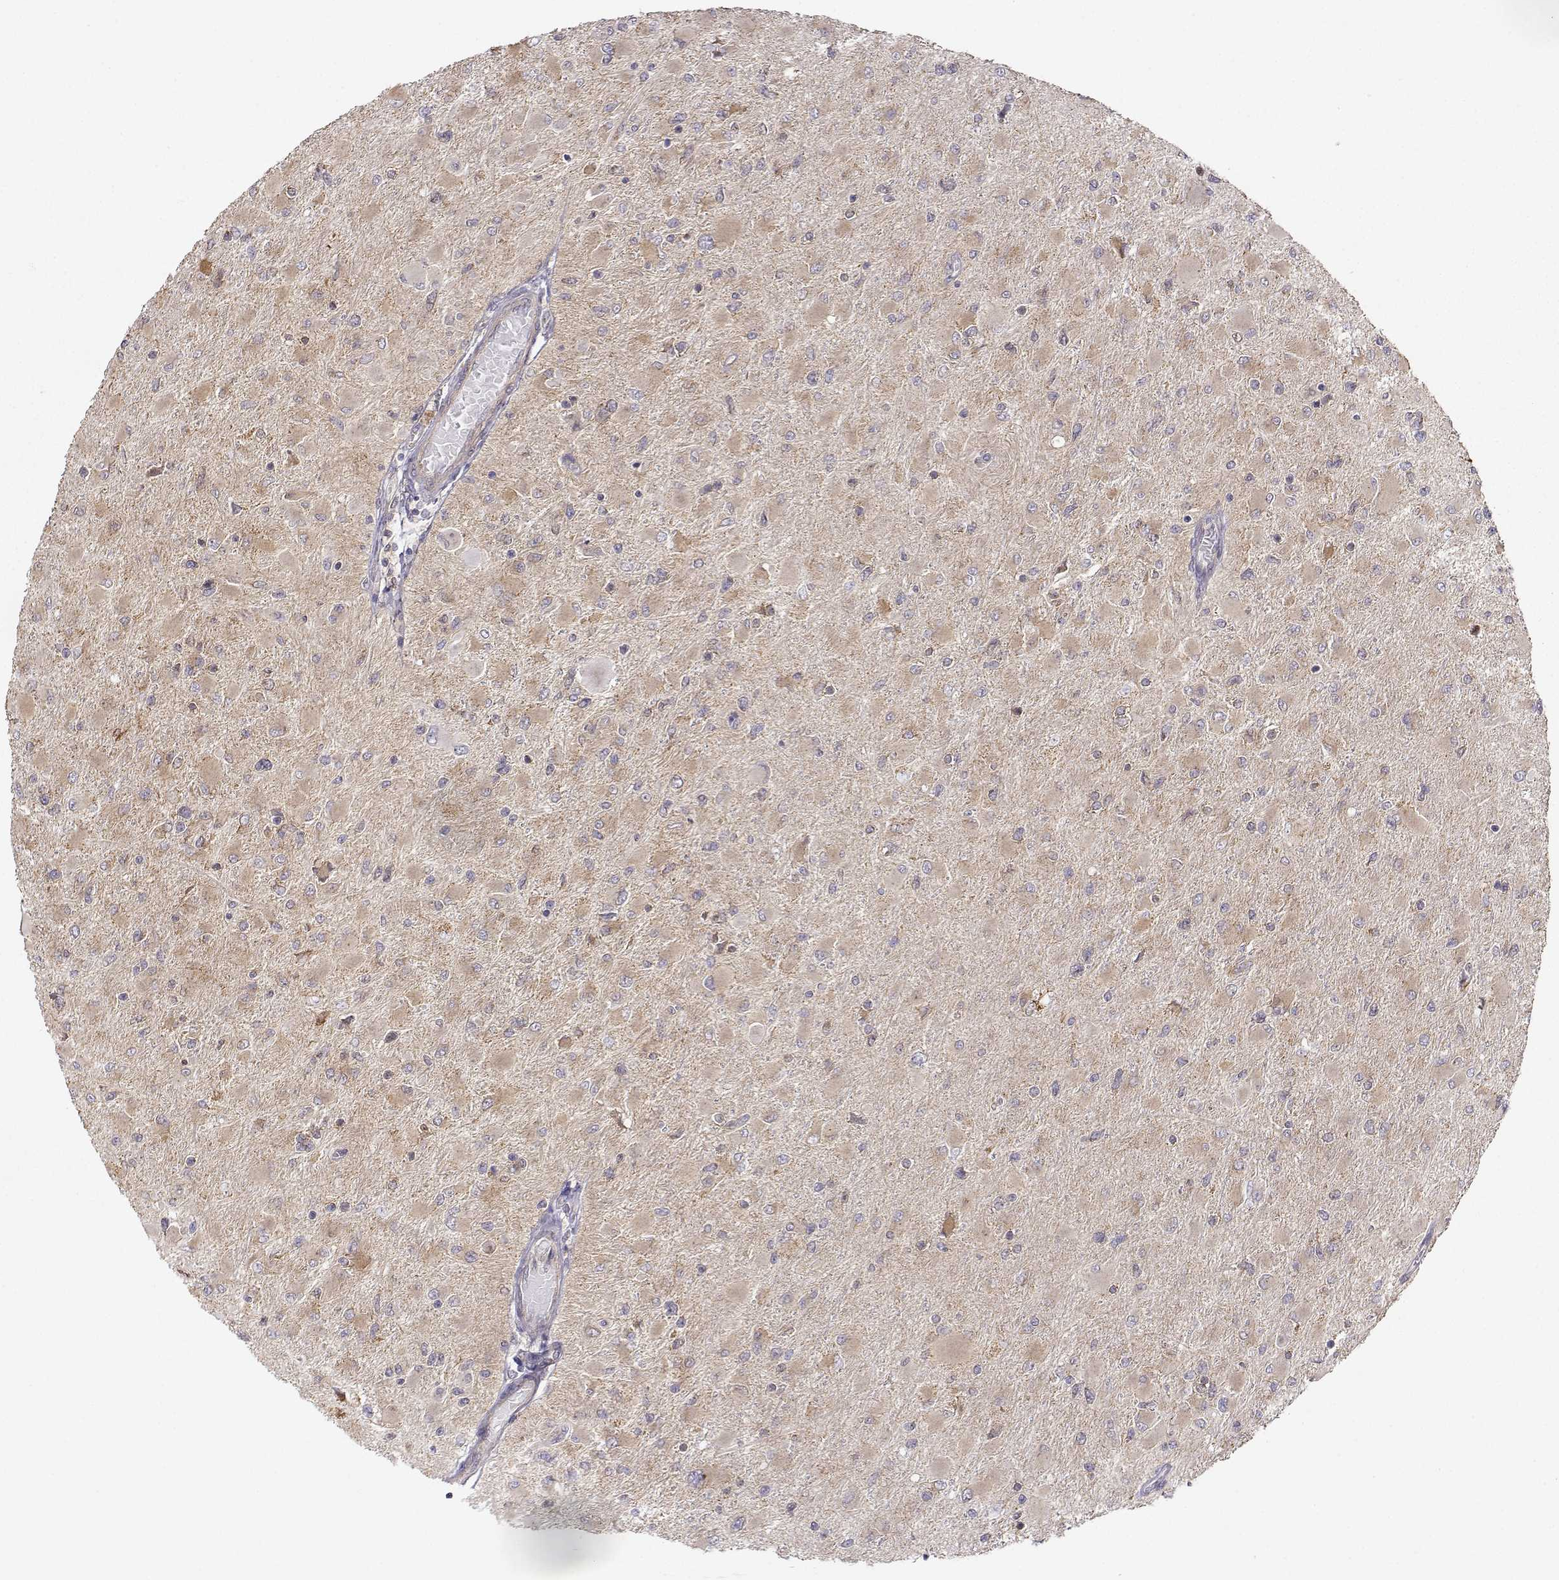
{"staining": {"intensity": "weak", "quantity": ">75%", "location": "cytoplasmic/membranous"}, "tissue": "glioma", "cell_type": "Tumor cells", "image_type": "cancer", "snomed": [{"axis": "morphology", "description": "Glioma, malignant, High grade"}, {"axis": "topography", "description": "Cerebral cortex"}], "caption": "Immunohistochemistry photomicrograph of neoplastic tissue: high-grade glioma (malignant) stained using immunohistochemistry (IHC) exhibits low levels of weak protein expression localized specifically in the cytoplasmic/membranous of tumor cells, appearing as a cytoplasmic/membranous brown color.", "gene": "PAIP1", "patient": {"sex": "female", "age": 36}}